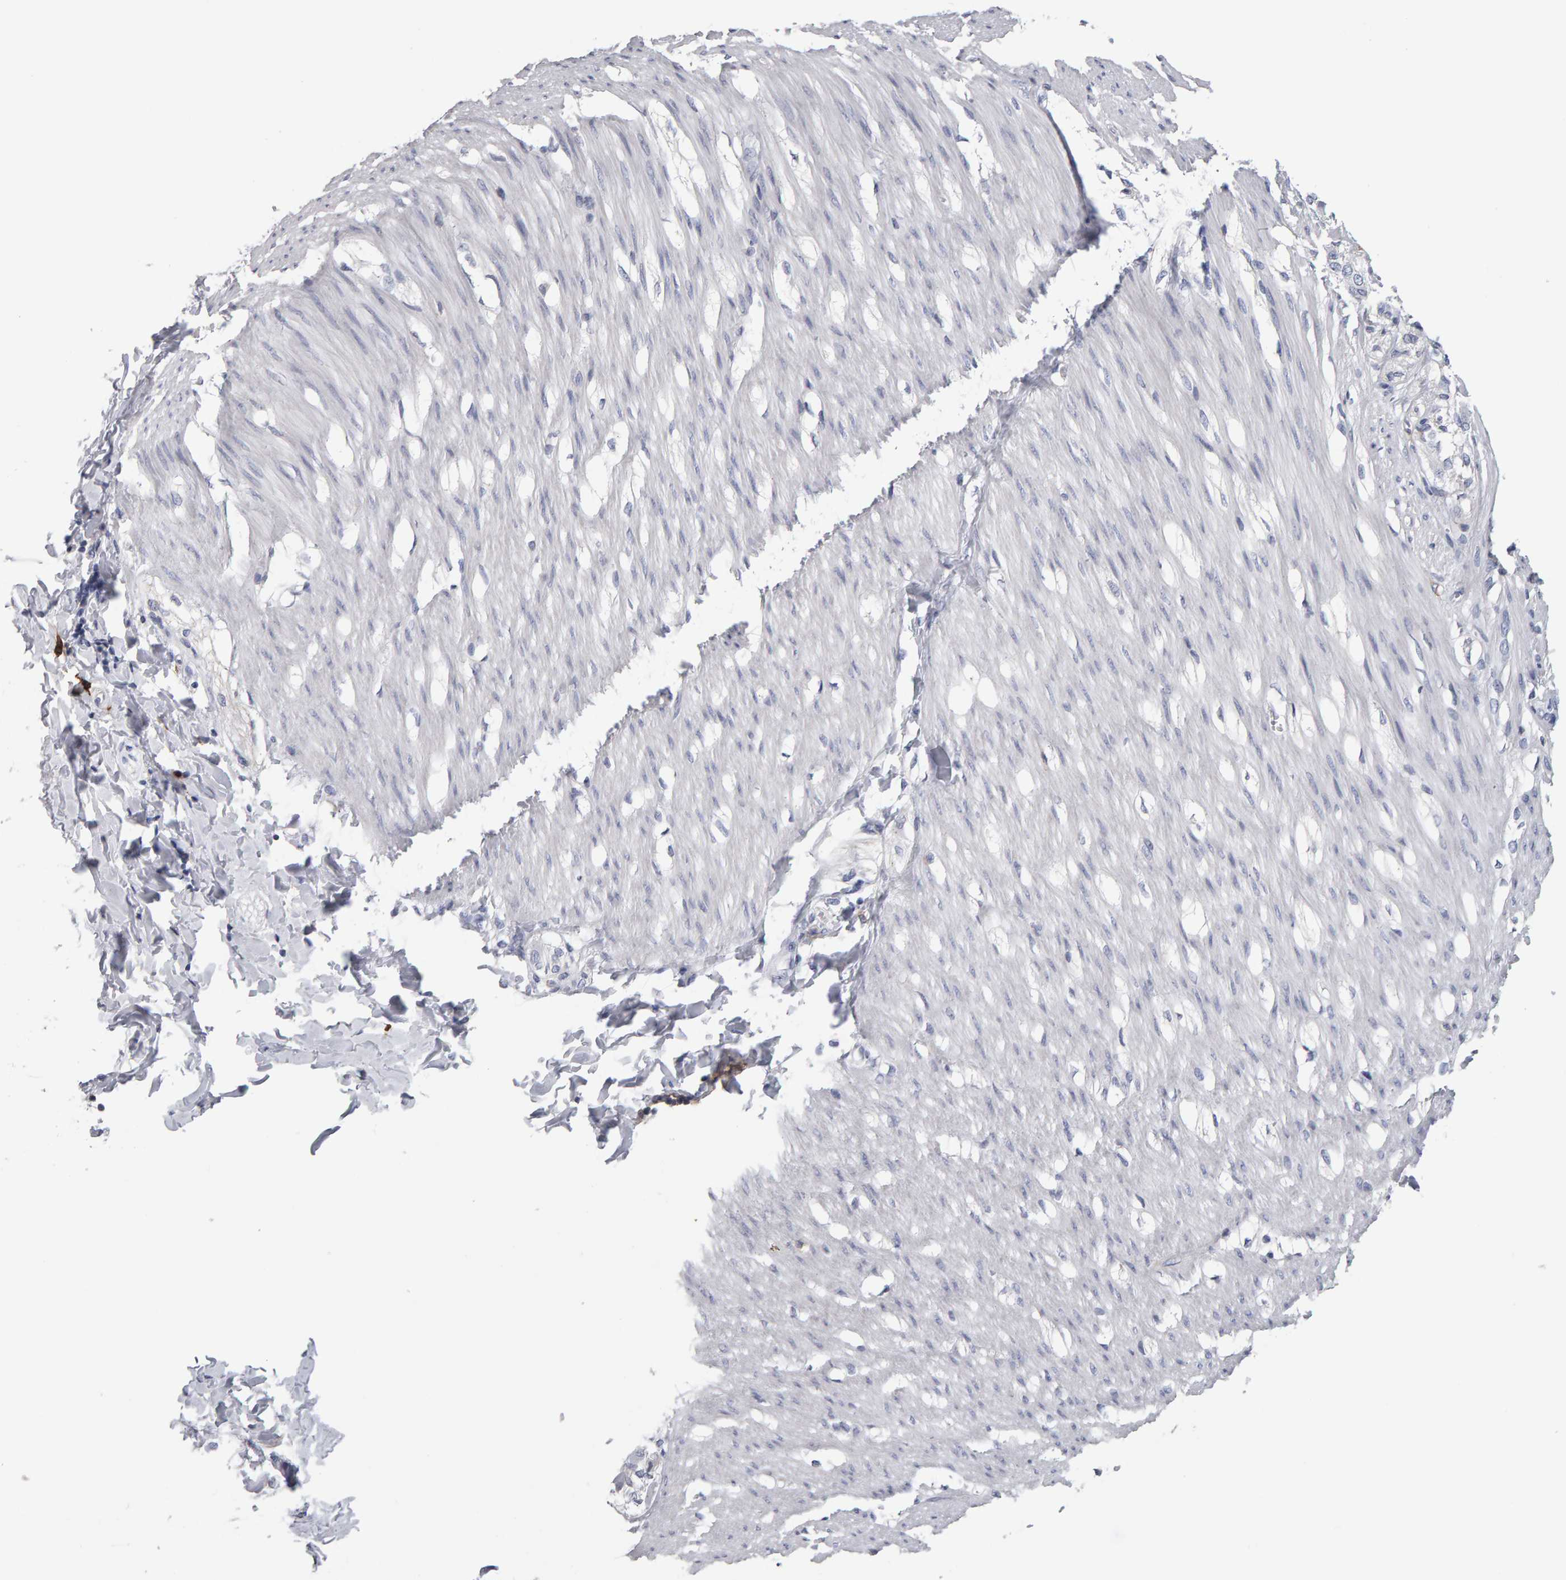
{"staining": {"intensity": "negative", "quantity": "none", "location": "none"}, "tissue": "smooth muscle", "cell_type": "Smooth muscle cells", "image_type": "normal", "snomed": [{"axis": "morphology", "description": "Normal tissue, NOS"}, {"axis": "morphology", "description": "Adenocarcinoma, NOS"}, {"axis": "topography", "description": "Smooth muscle"}, {"axis": "topography", "description": "Colon"}], "caption": "IHC image of unremarkable smooth muscle: human smooth muscle stained with DAB demonstrates no significant protein expression in smooth muscle cells. (DAB immunohistochemistry (IHC), high magnification).", "gene": "CD38", "patient": {"sex": "male", "age": 14}}